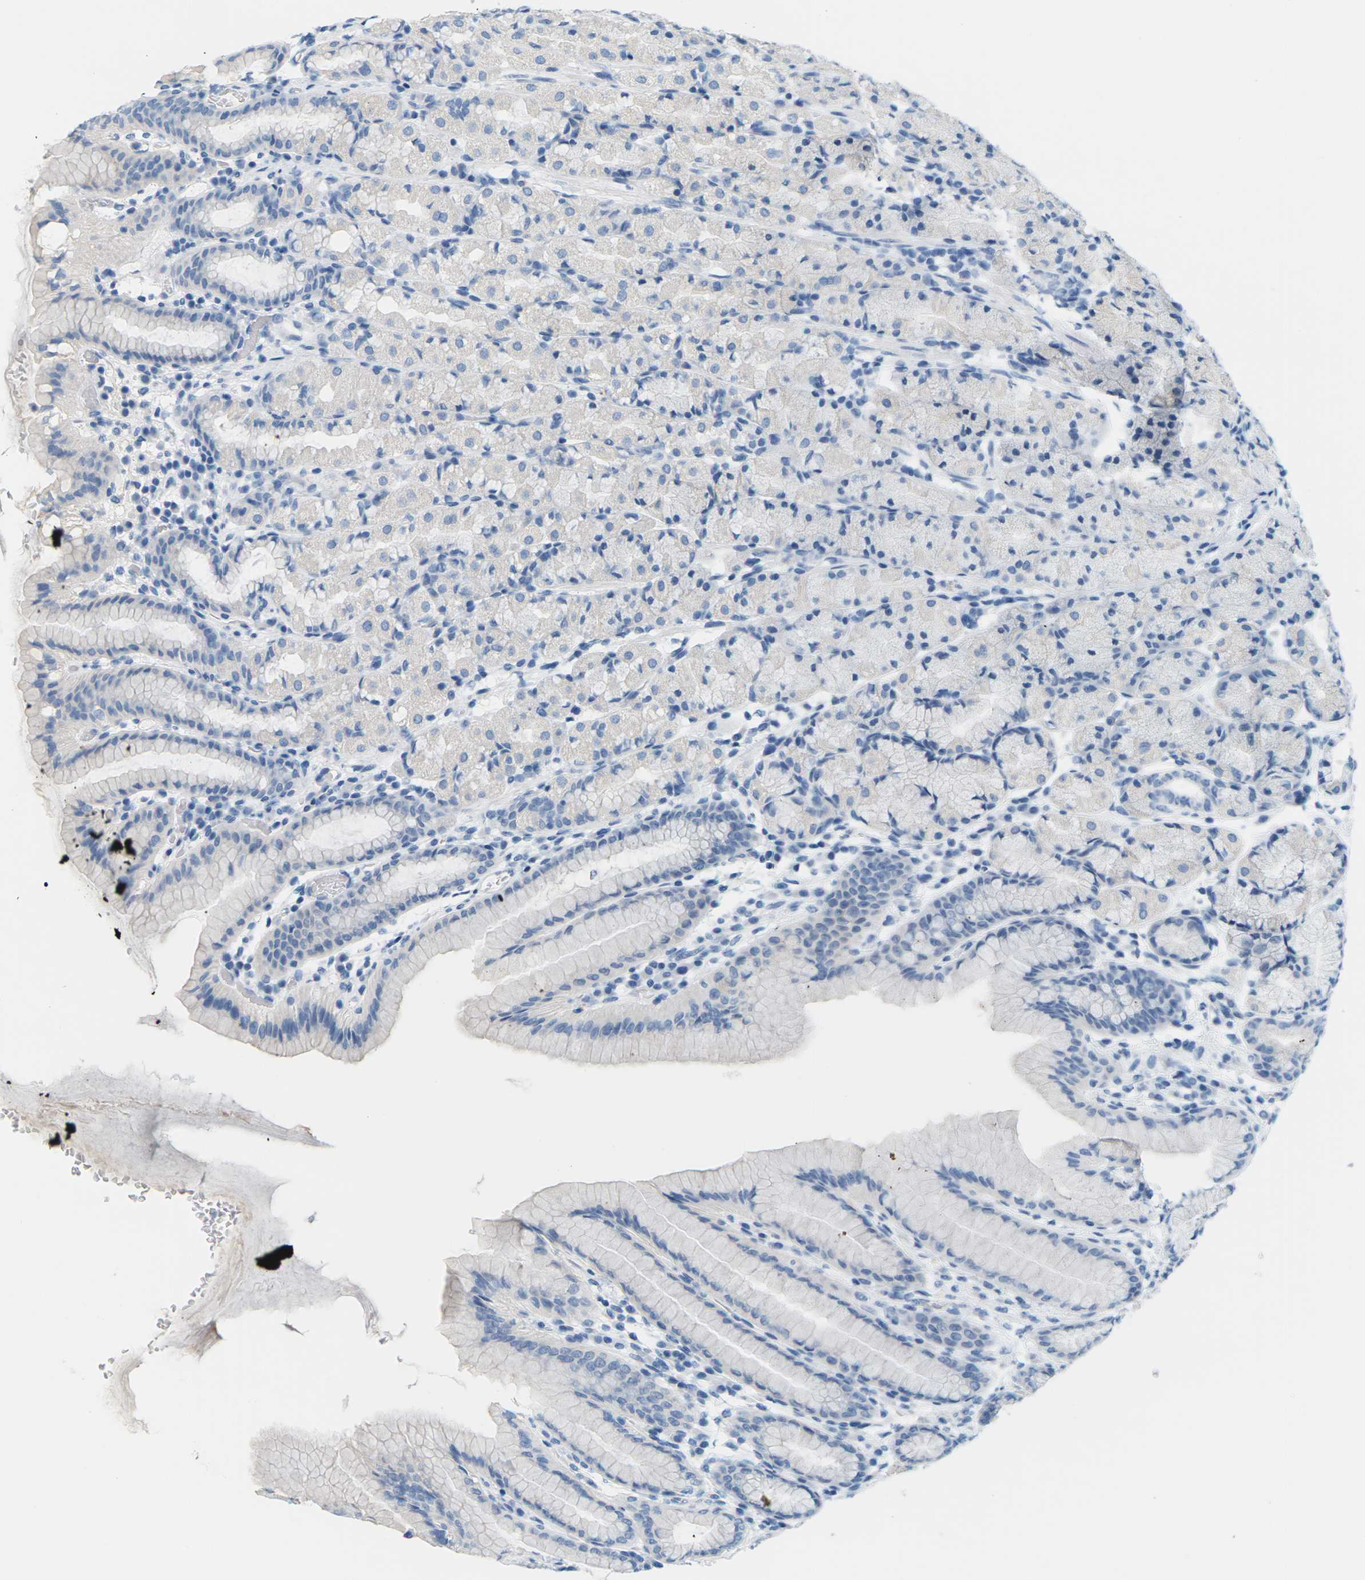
{"staining": {"intensity": "negative", "quantity": "none", "location": "none"}, "tissue": "stomach", "cell_type": "Glandular cells", "image_type": "normal", "snomed": [{"axis": "morphology", "description": "Normal tissue, NOS"}, {"axis": "topography", "description": "Stomach, upper"}], "caption": "Stomach stained for a protein using immunohistochemistry exhibits no expression glandular cells.", "gene": "SLC12A1", "patient": {"sex": "male", "age": 68}}